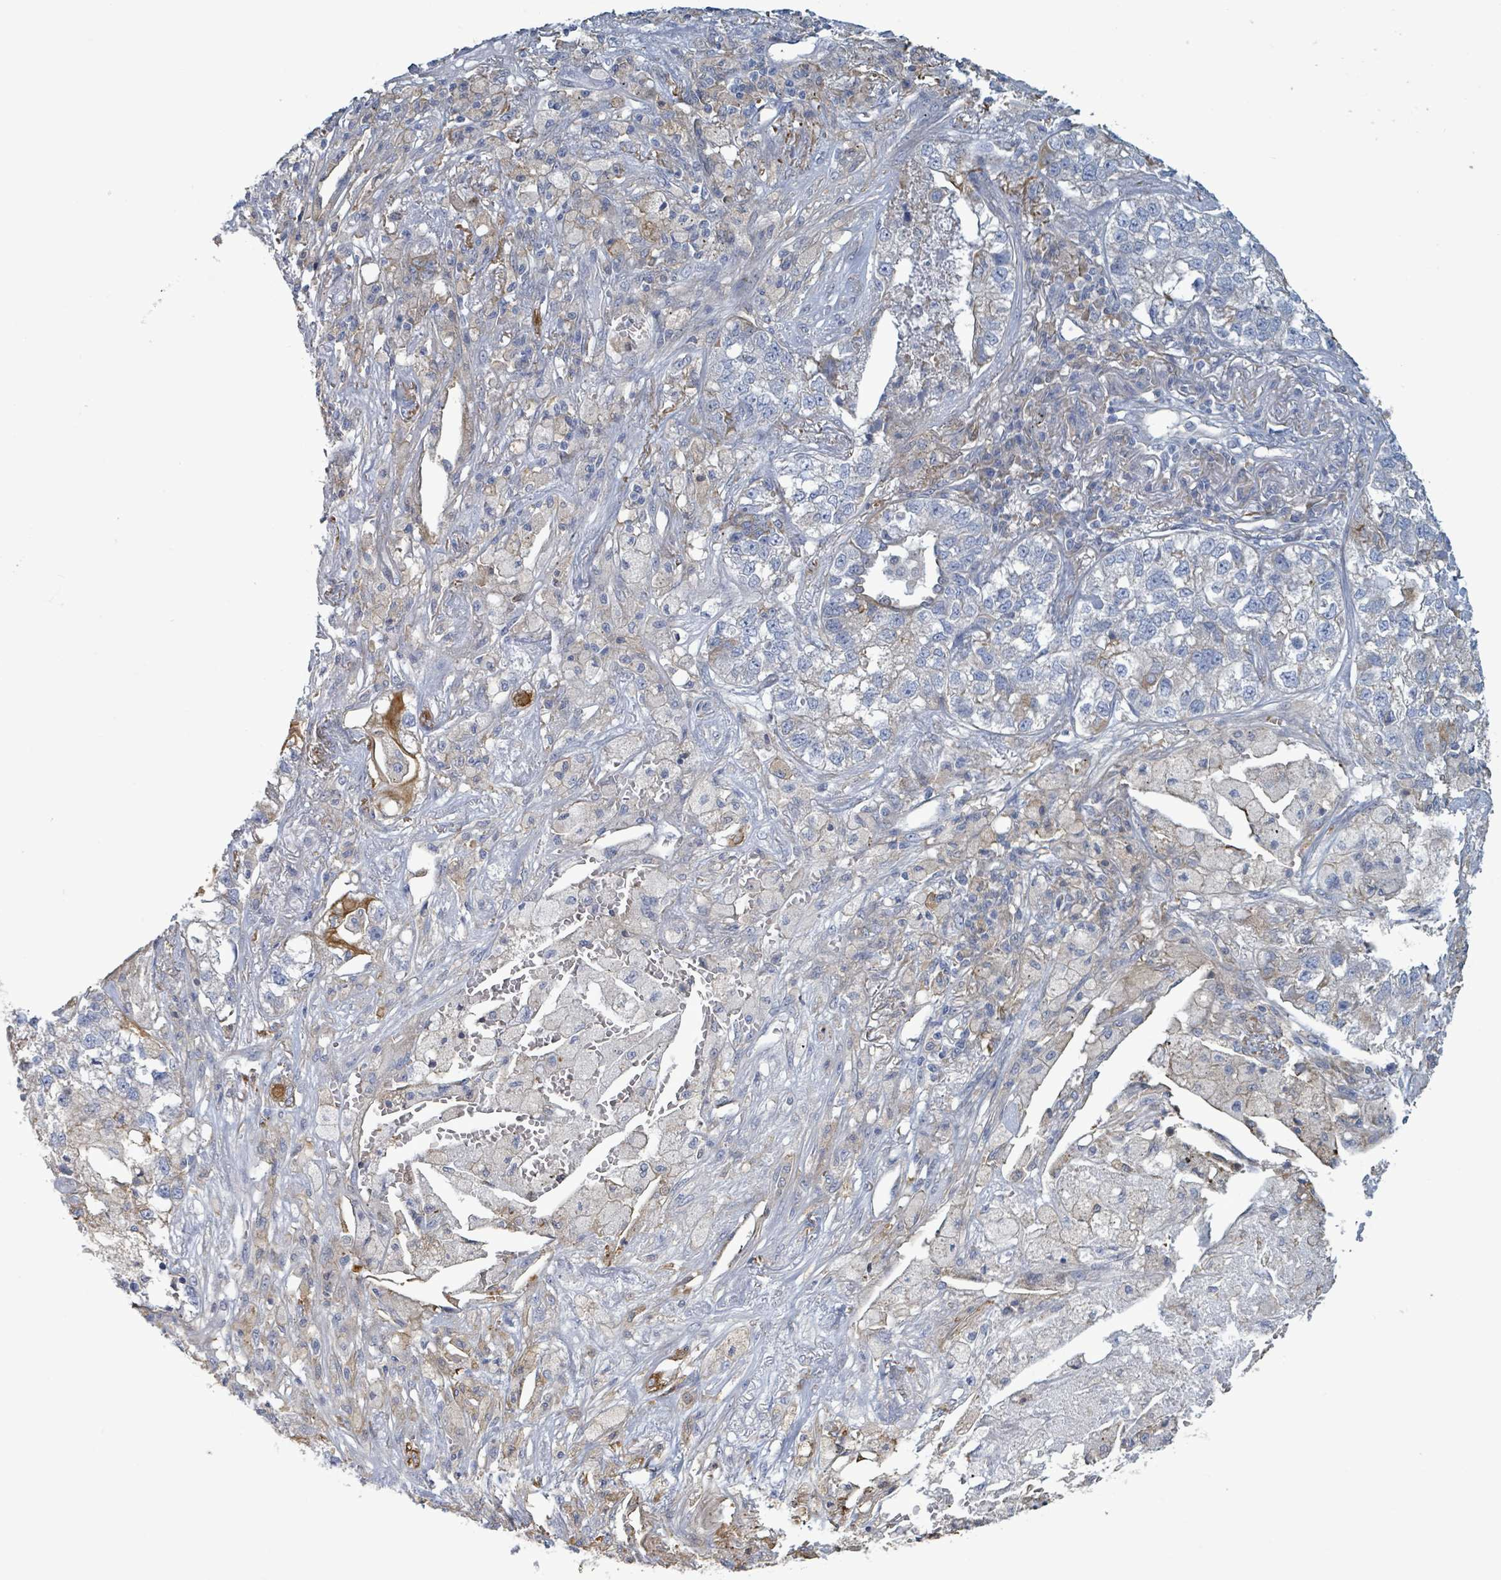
{"staining": {"intensity": "negative", "quantity": "none", "location": "none"}, "tissue": "lung cancer", "cell_type": "Tumor cells", "image_type": "cancer", "snomed": [{"axis": "morphology", "description": "Adenocarcinoma, NOS"}, {"axis": "topography", "description": "Lung"}], "caption": "Tumor cells show no significant protein positivity in lung cancer (adenocarcinoma). (DAB (3,3'-diaminobenzidine) immunohistochemistry (IHC), high magnification).", "gene": "COL13A1", "patient": {"sex": "male", "age": 49}}